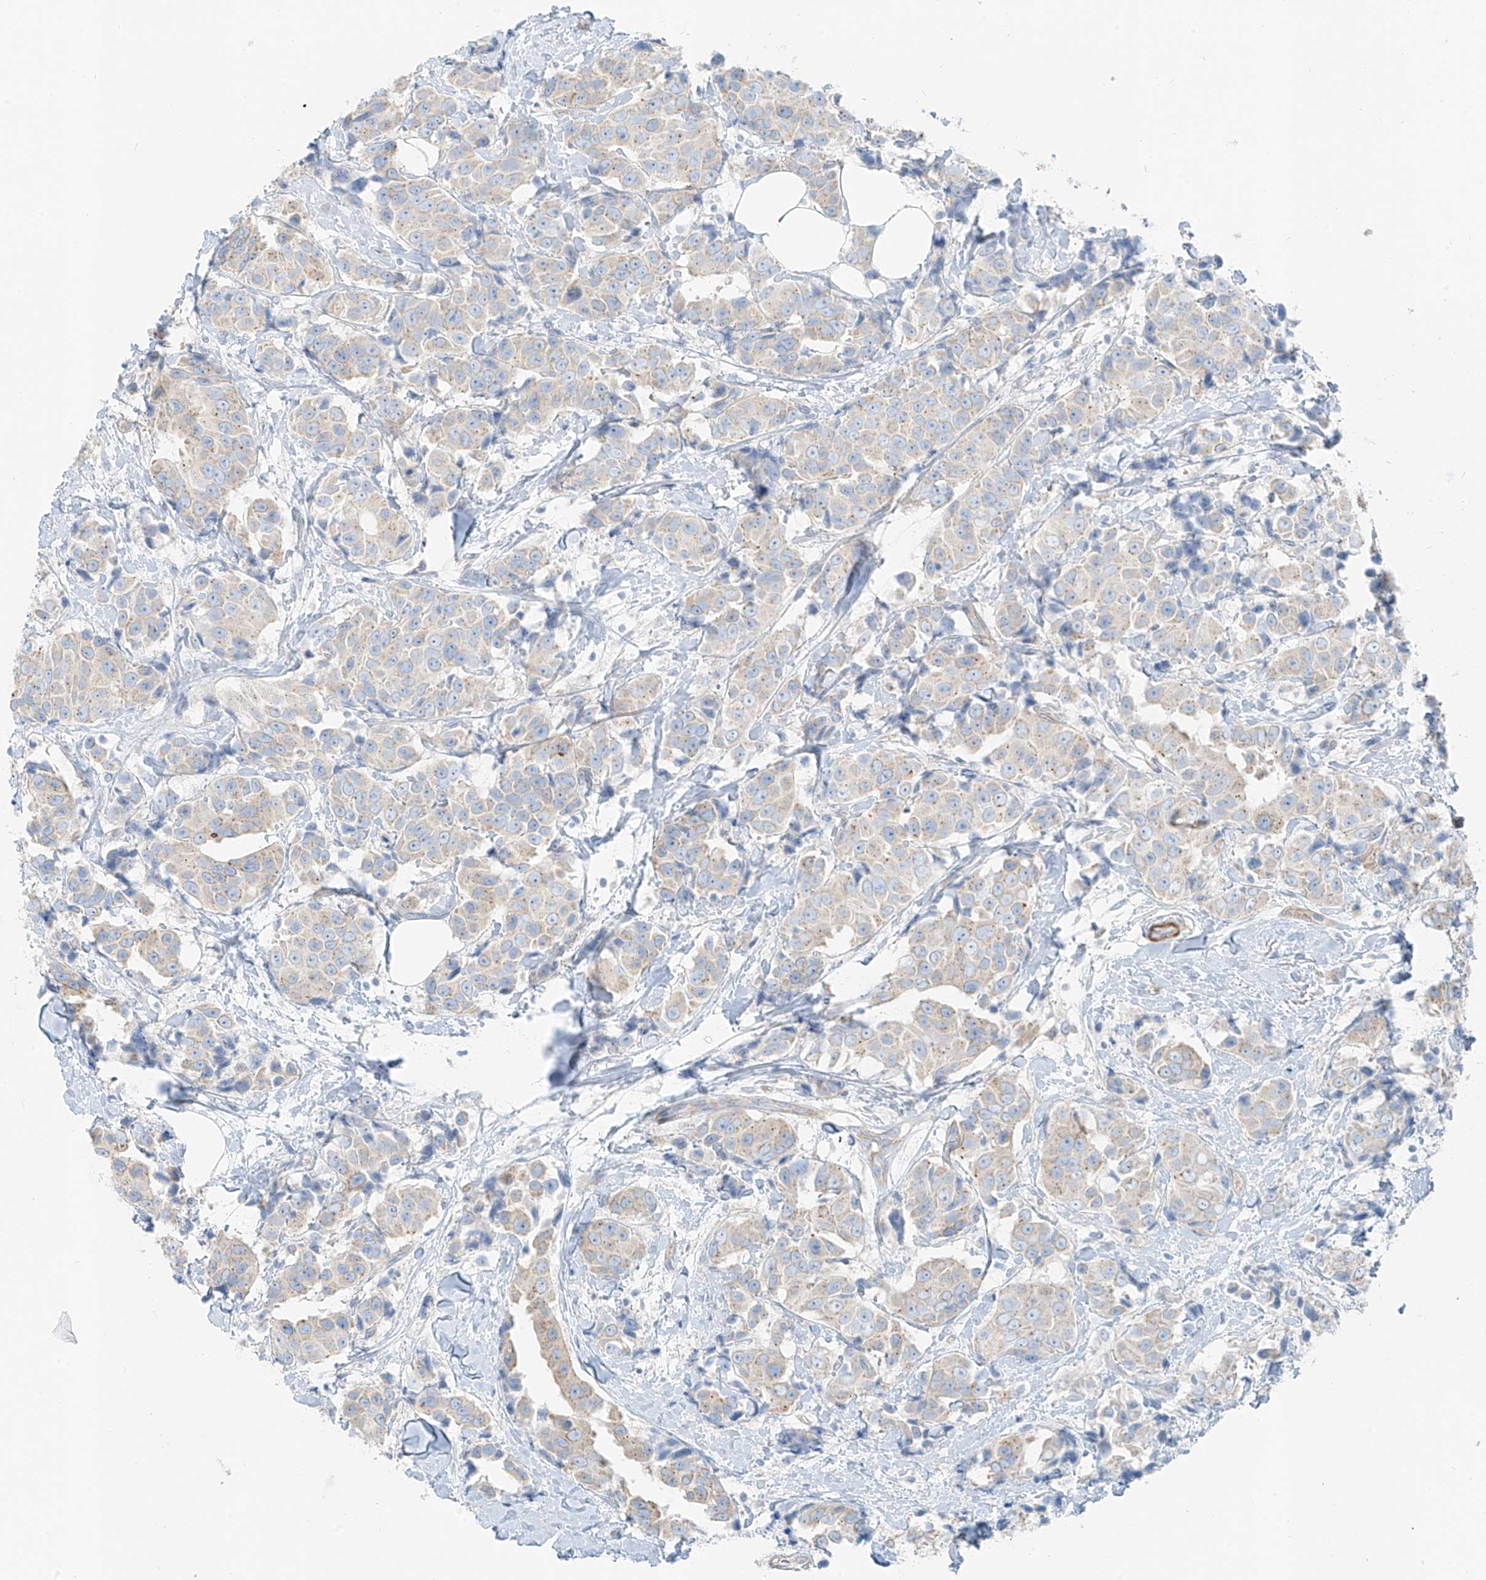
{"staining": {"intensity": "negative", "quantity": "none", "location": "none"}, "tissue": "breast cancer", "cell_type": "Tumor cells", "image_type": "cancer", "snomed": [{"axis": "morphology", "description": "Normal tissue, NOS"}, {"axis": "morphology", "description": "Duct carcinoma"}, {"axis": "topography", "description": "Breast"}], "caption": "High power microscopy histopathology image of an IHC histopathology image of breast cancer (invasive ductal carcinoma), revealing no significant staining in tumor cells. Nuclei are stained in blue.", "gene": "SMCP", "patient": {"sex": "female", "age": 39}}